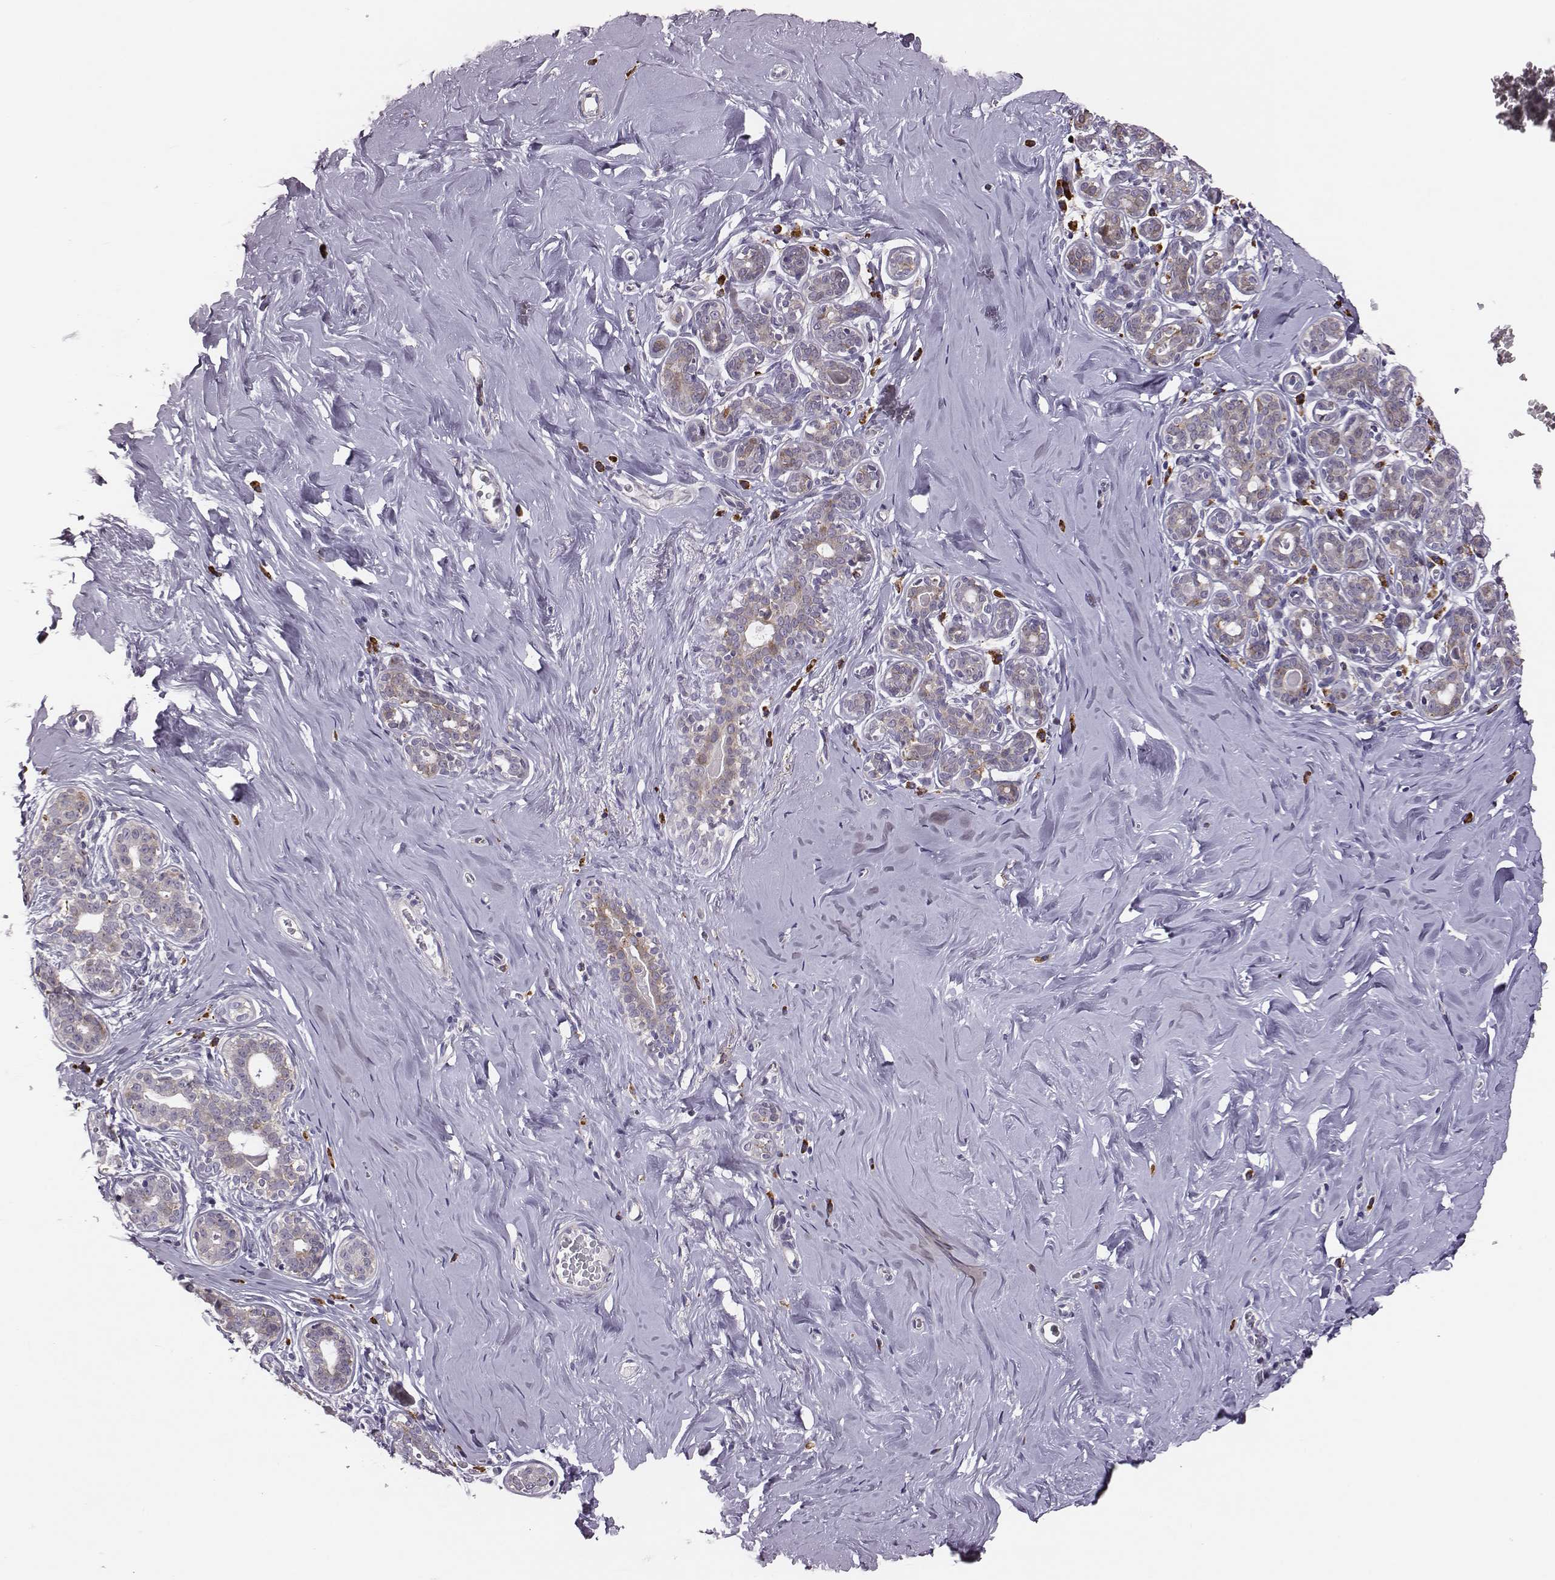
{"staining": {"intensity": "negative", "quantity": "none", "location": "none"}, "tissue": "breast", "cell_type": "Adipocytes", "image_type": "normal", "snomed": [{"axis": "morphology", "description": "Normal tissue, NOS"}, {"axis": "topography", "description": "Skin"}, {"axis": "topography", "description": "Breast"}], "caption": "Micrograph shows no significant protein positivity in adipocytes of unremarkable breast. (DAB (3,3'-diaminobenzidine) IHC visualized using brightfield microscopy, high magnification).", "gene": "SELENOI", "patient": {"sex": "female", "age": 43}}